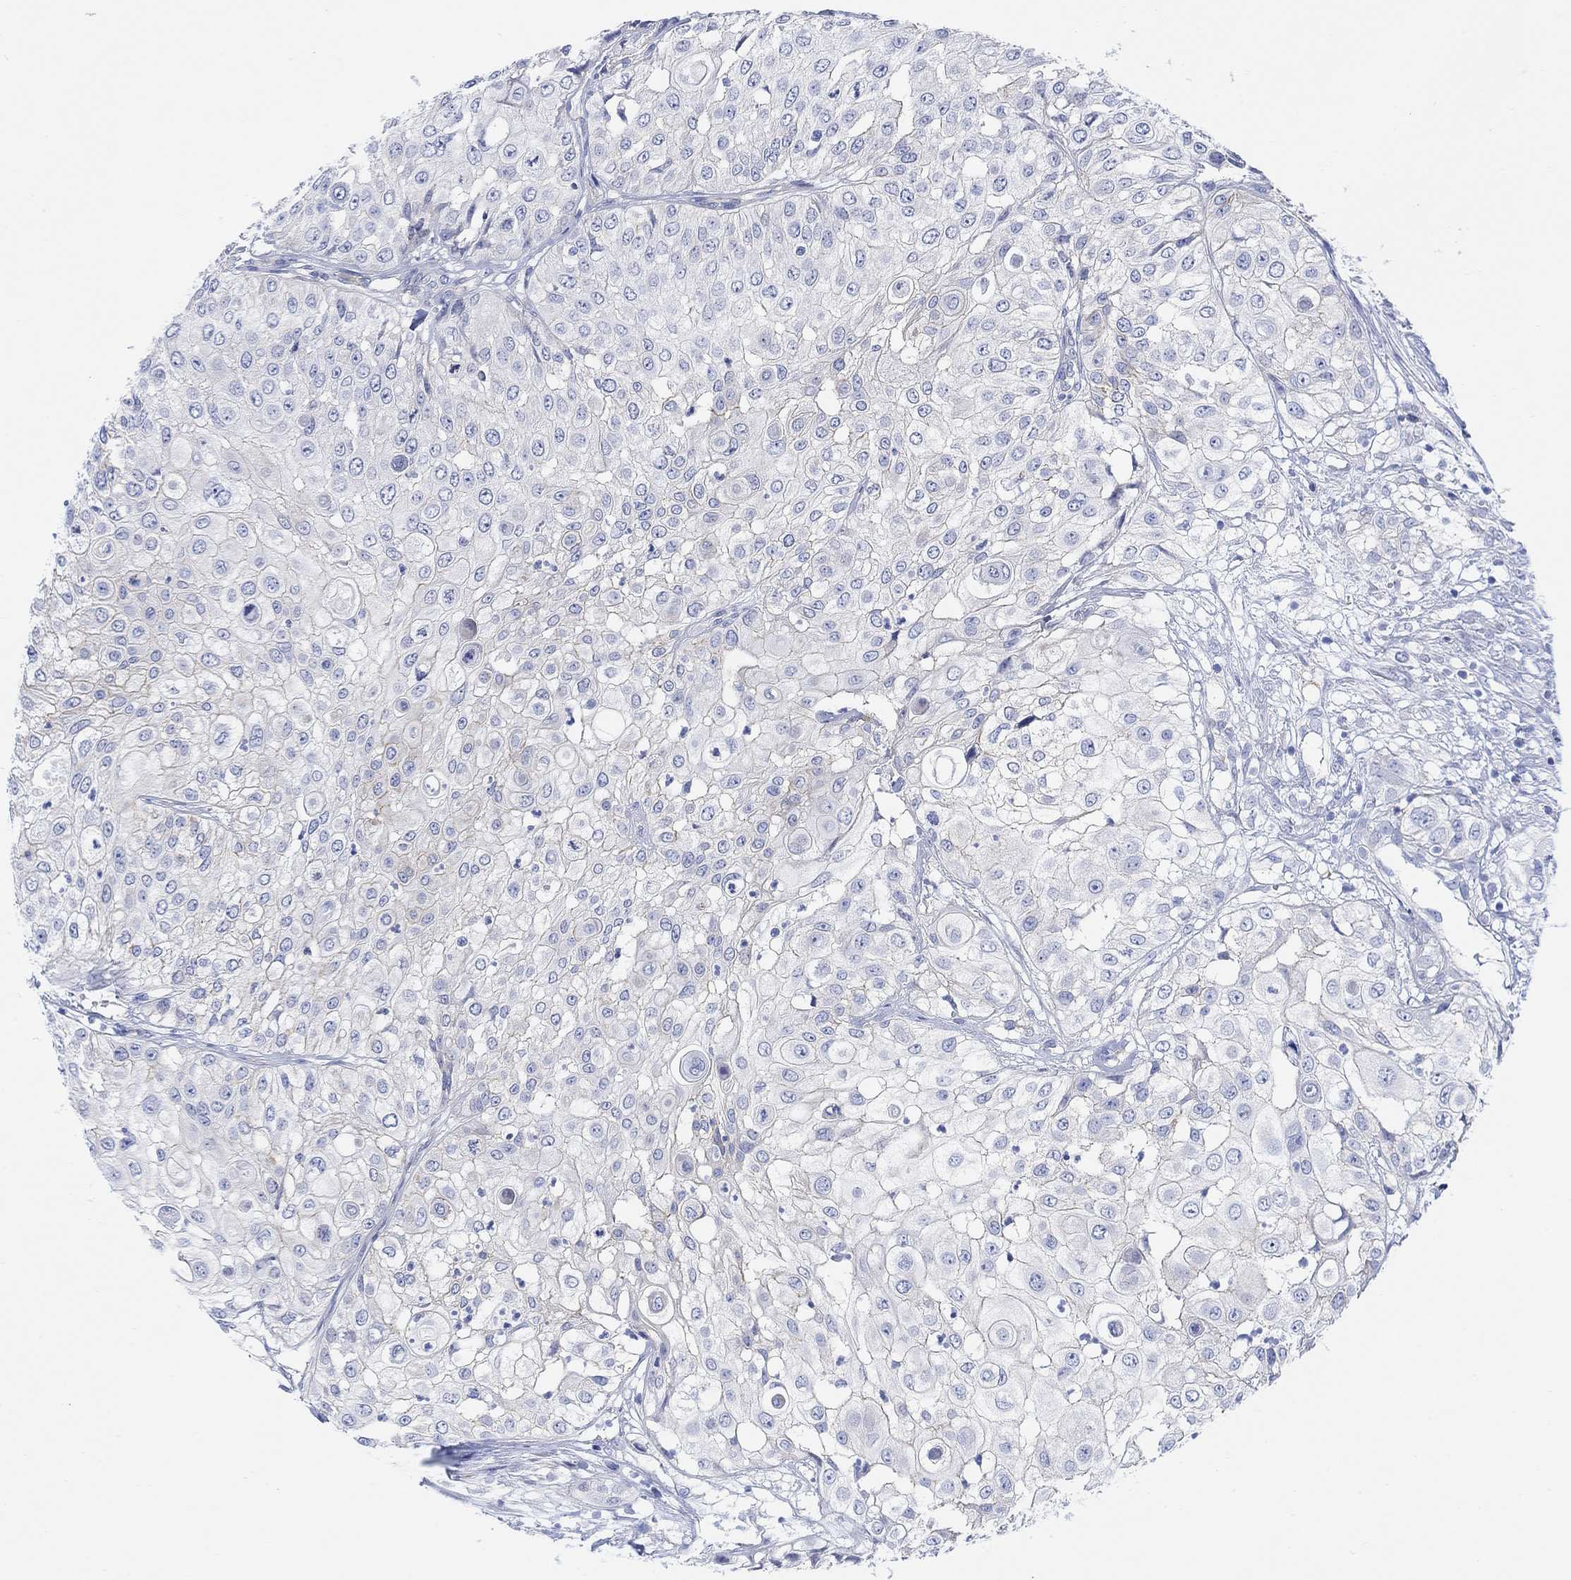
{"staining": {"intensity": "negative", "quantity": "none", "location": "none"}, "tissue": "urothelial cancer", "cell_type": "Tumor cells", "image_type": "cancer", "snomed": [{"axis": "morphology", "description": "Urothelial carcinoma, High grade"}, {"axis": "topography", "description": "Urinary bladder"}], "caption": "An immunohistochemistry histopathology image of urothelial carcinoma (high-grade) is shown. There is no staining in tumor cells of urothelial carcinoma (high-grade).", "gene": "TLDC2", "patient": {"sex": "female", "age": 79}}